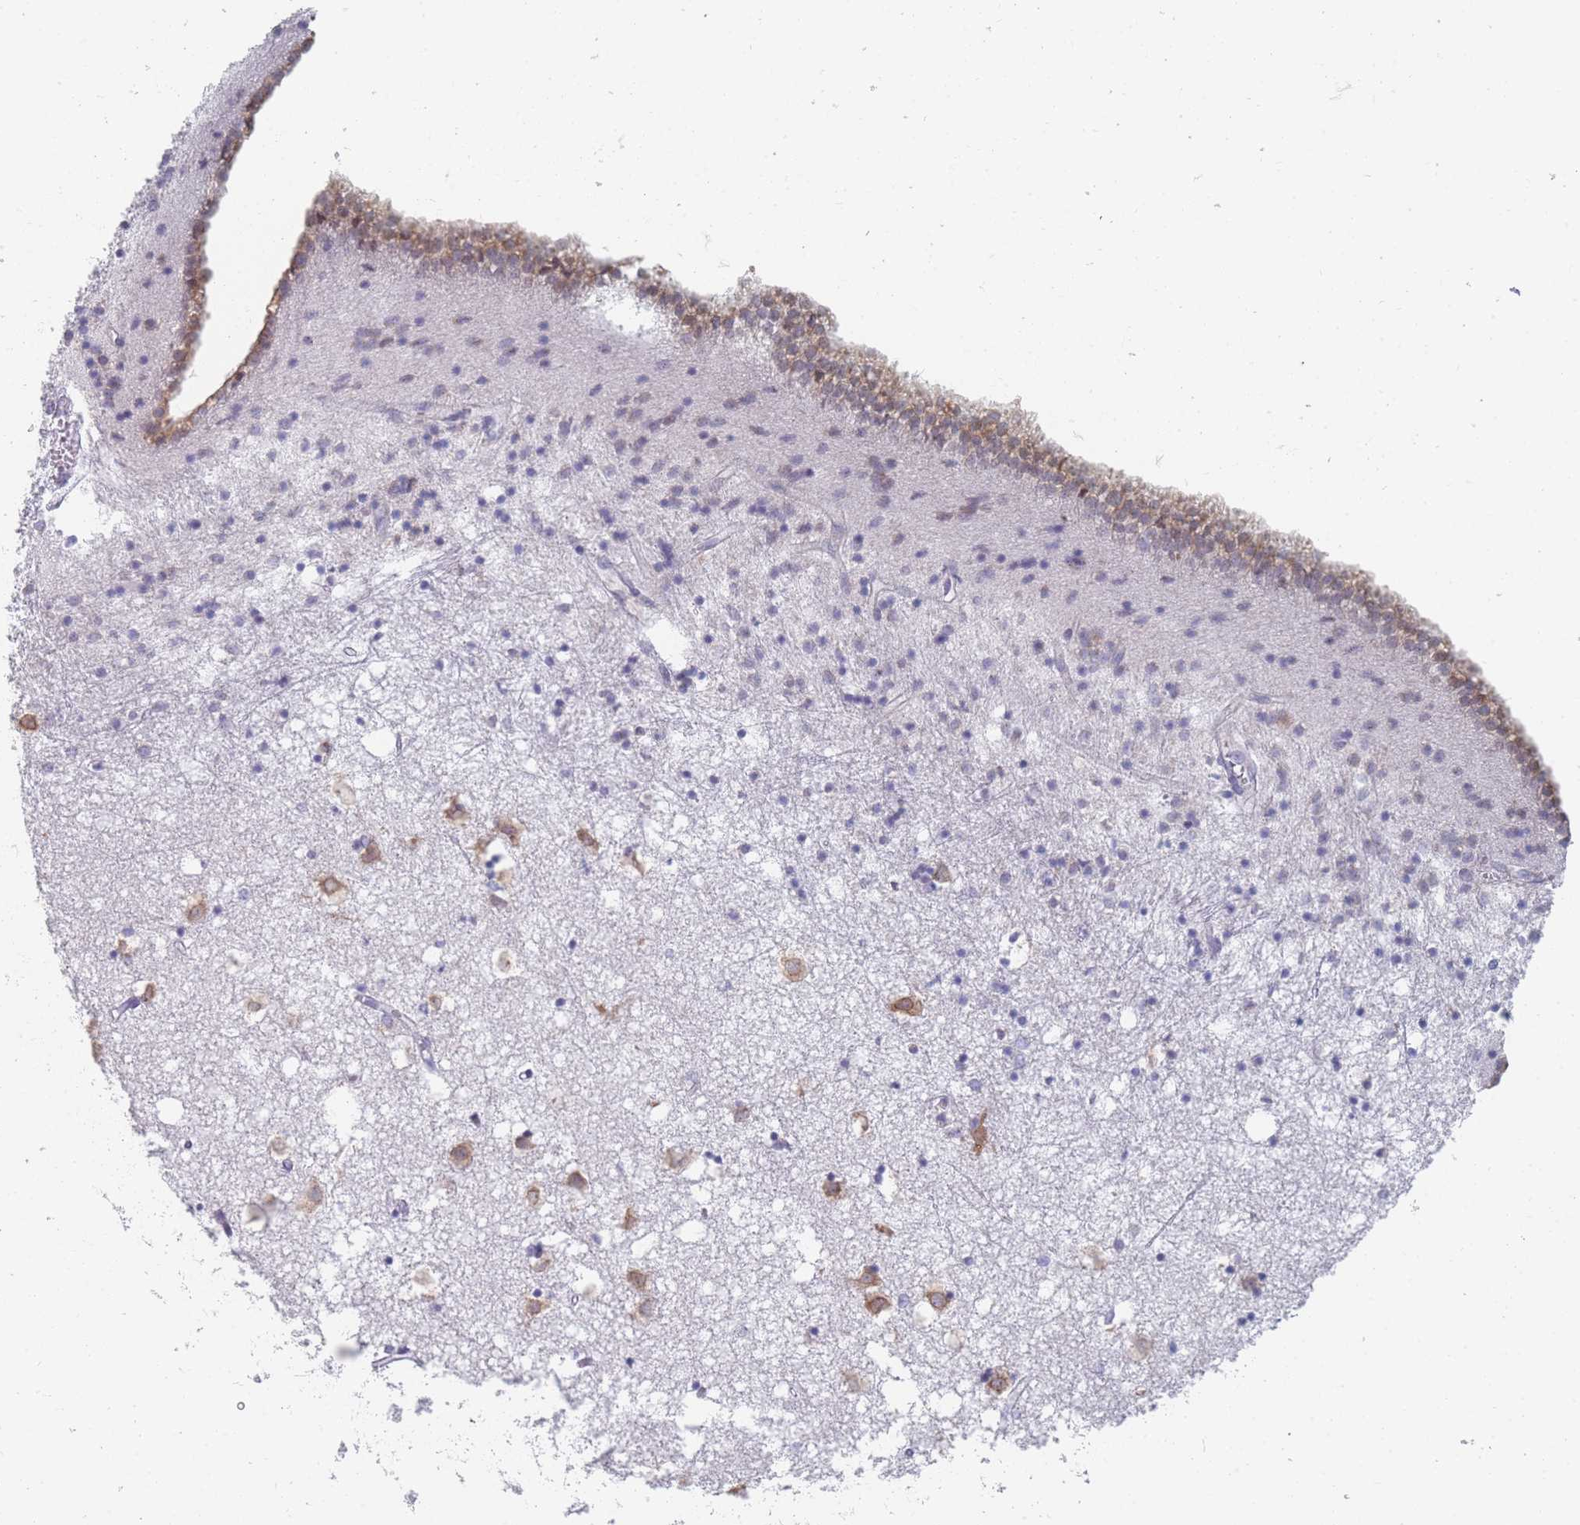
{"staining": {"intensity": "moderate", "quantity": "<25%", "location": "cytoplasmic/membranous"}, "tissue": "caudate", "cell_type": "Glial cells", "image_type": "normal", "snomed": [{"axis": "morphology", "description": "Normal tissue, NOS"}, {"axis": "topography", "description": "Lateral ventricle wall"}], "caption": "Glial cells demonstrate low levels of moderate cytoplasmic/membranous expression in approximately <25% of cells in unremarkable caudate.", "gene": "TMED10", "patient": {"sex": "male", "age": 70}}